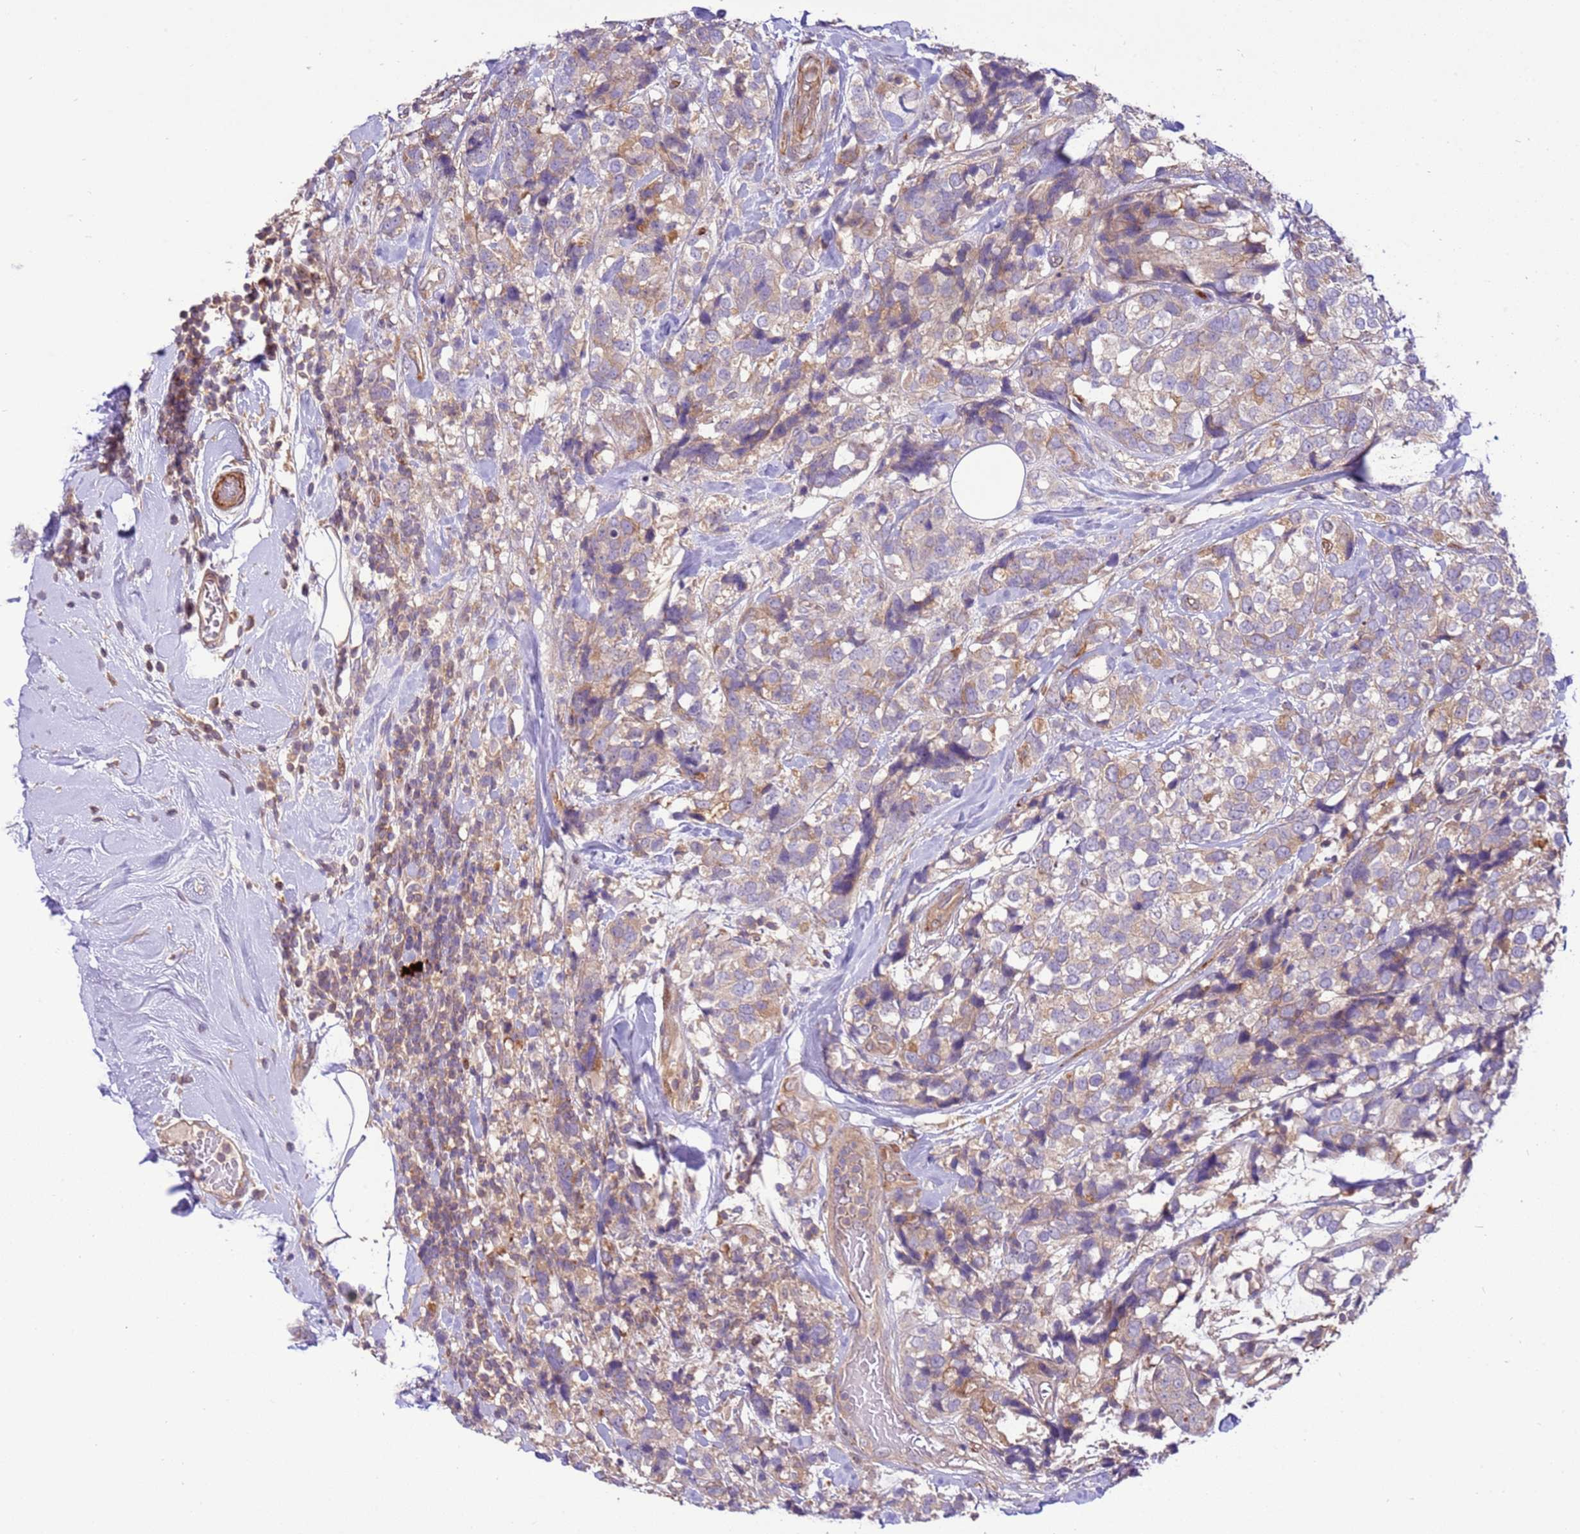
{"staining": {"intensity": "weak", "quantity": "<25%", "location": "cytoplasmic/membranous"}, "tissue": "breast cancer", "cell_type": "Tumor cells", "image_type": "cancer", "snomed": [{"axis": "morphology", "description": "Lobular carcinoma"}, {"axis": "topography", "description": "Breast"}], "caption": "IHC of human lobular carcinoma (breast) demonstrates no expression in tumor cells.", "gene": "ZNF624", "patient": {"sex": "female", "age": 59}}